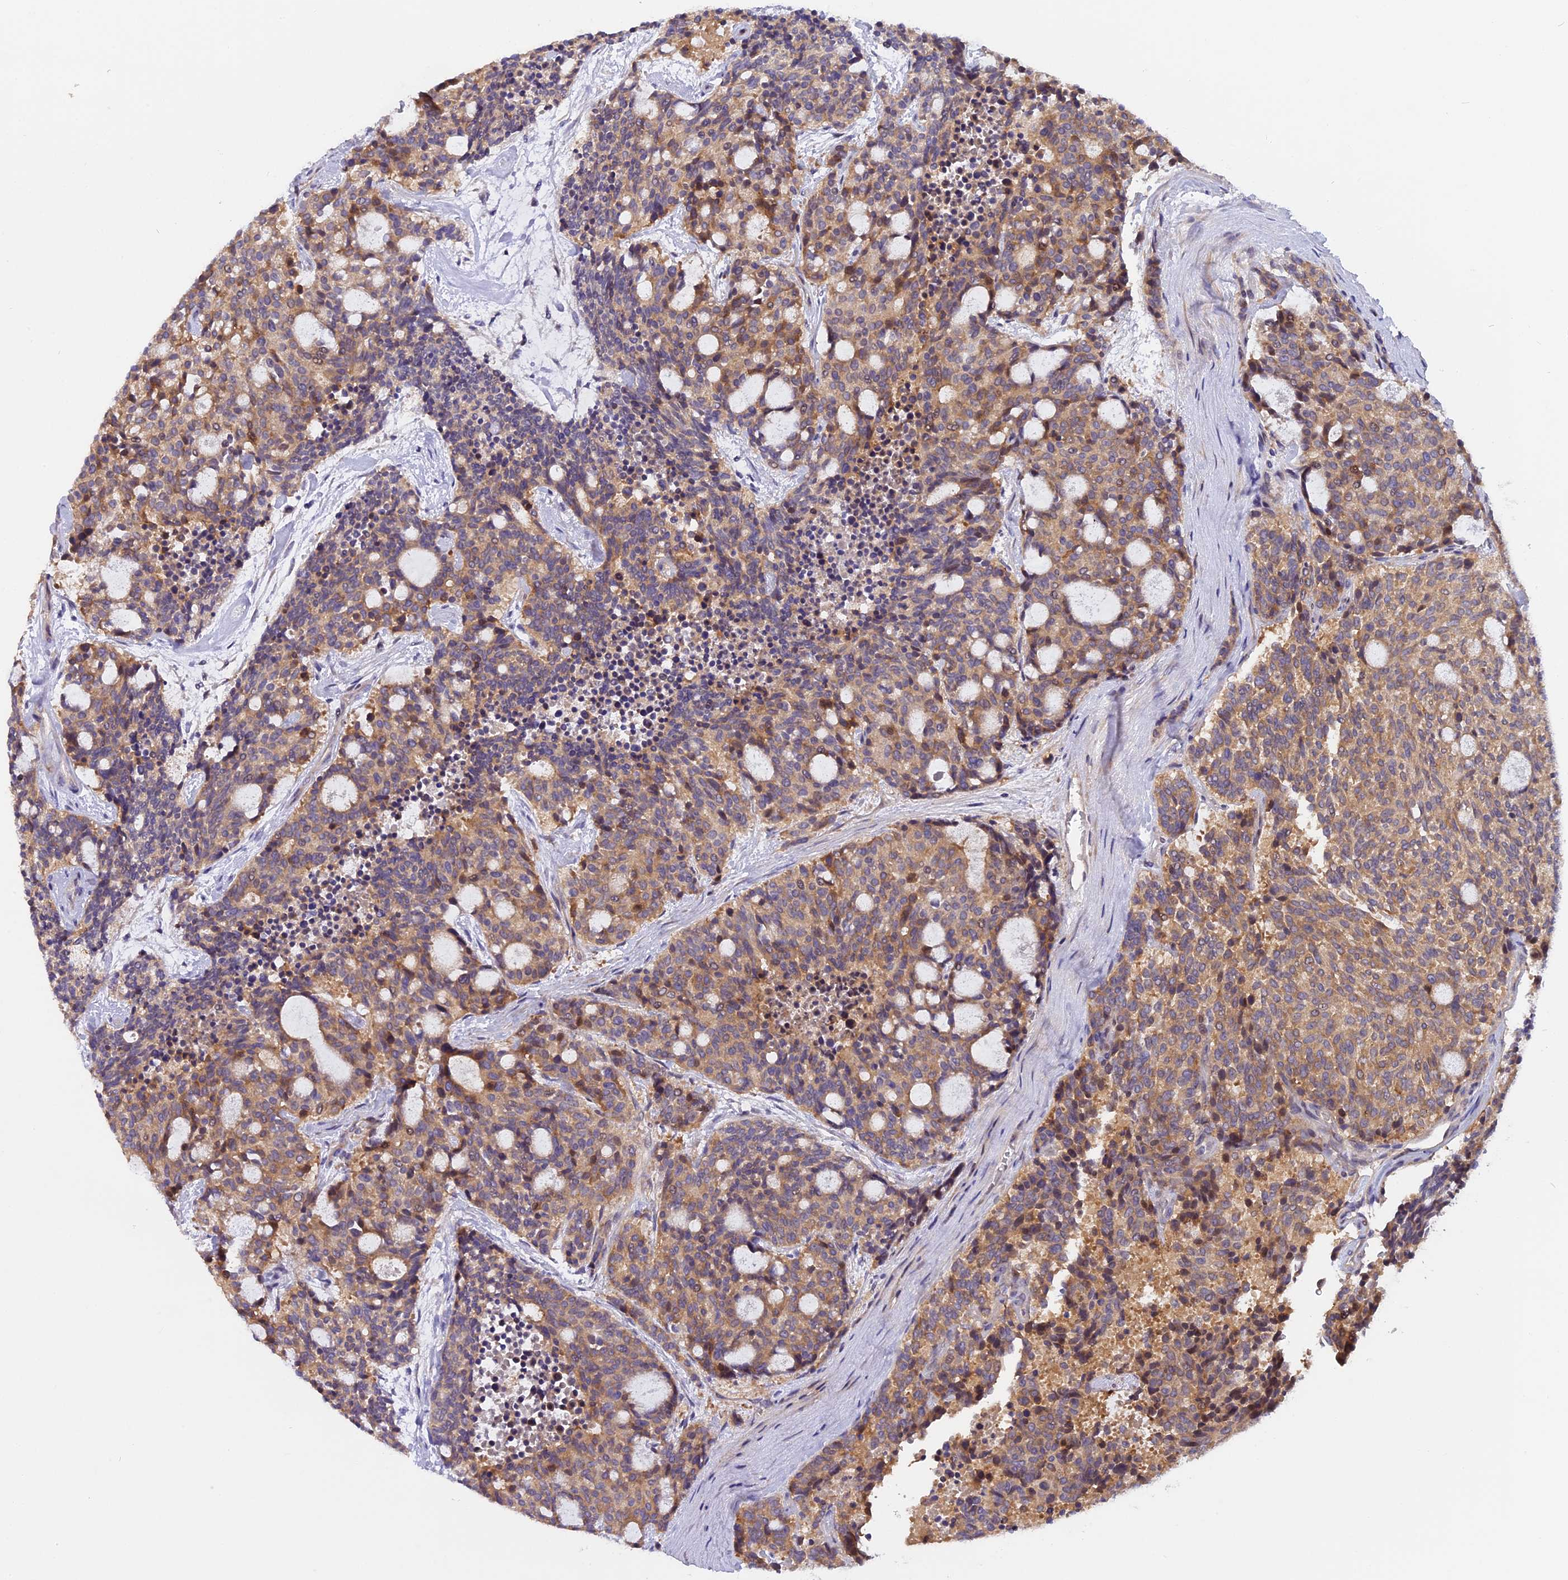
{"staining": {"intensity": "moderate", "quantity": ">75%", "location": "cytoplasmic/membranous"}, "tissue": "carcinoid", "cell_type": "Tumor cells", "image_type": "cancer", "snomed": [{"axis": "morphology", "description": "Carcinoid, malignant, NOS"}, {"axis": "topography", "description": "Pancreas"}], "caption": "DAB immunohistochemical staining of carcinoid (malignant) displays moderate cytoplasmic/membranous protein expression in about >75% of tumor cells.", "gene": "FAM98C", "patient": {"sex": "female", "age": 54}}